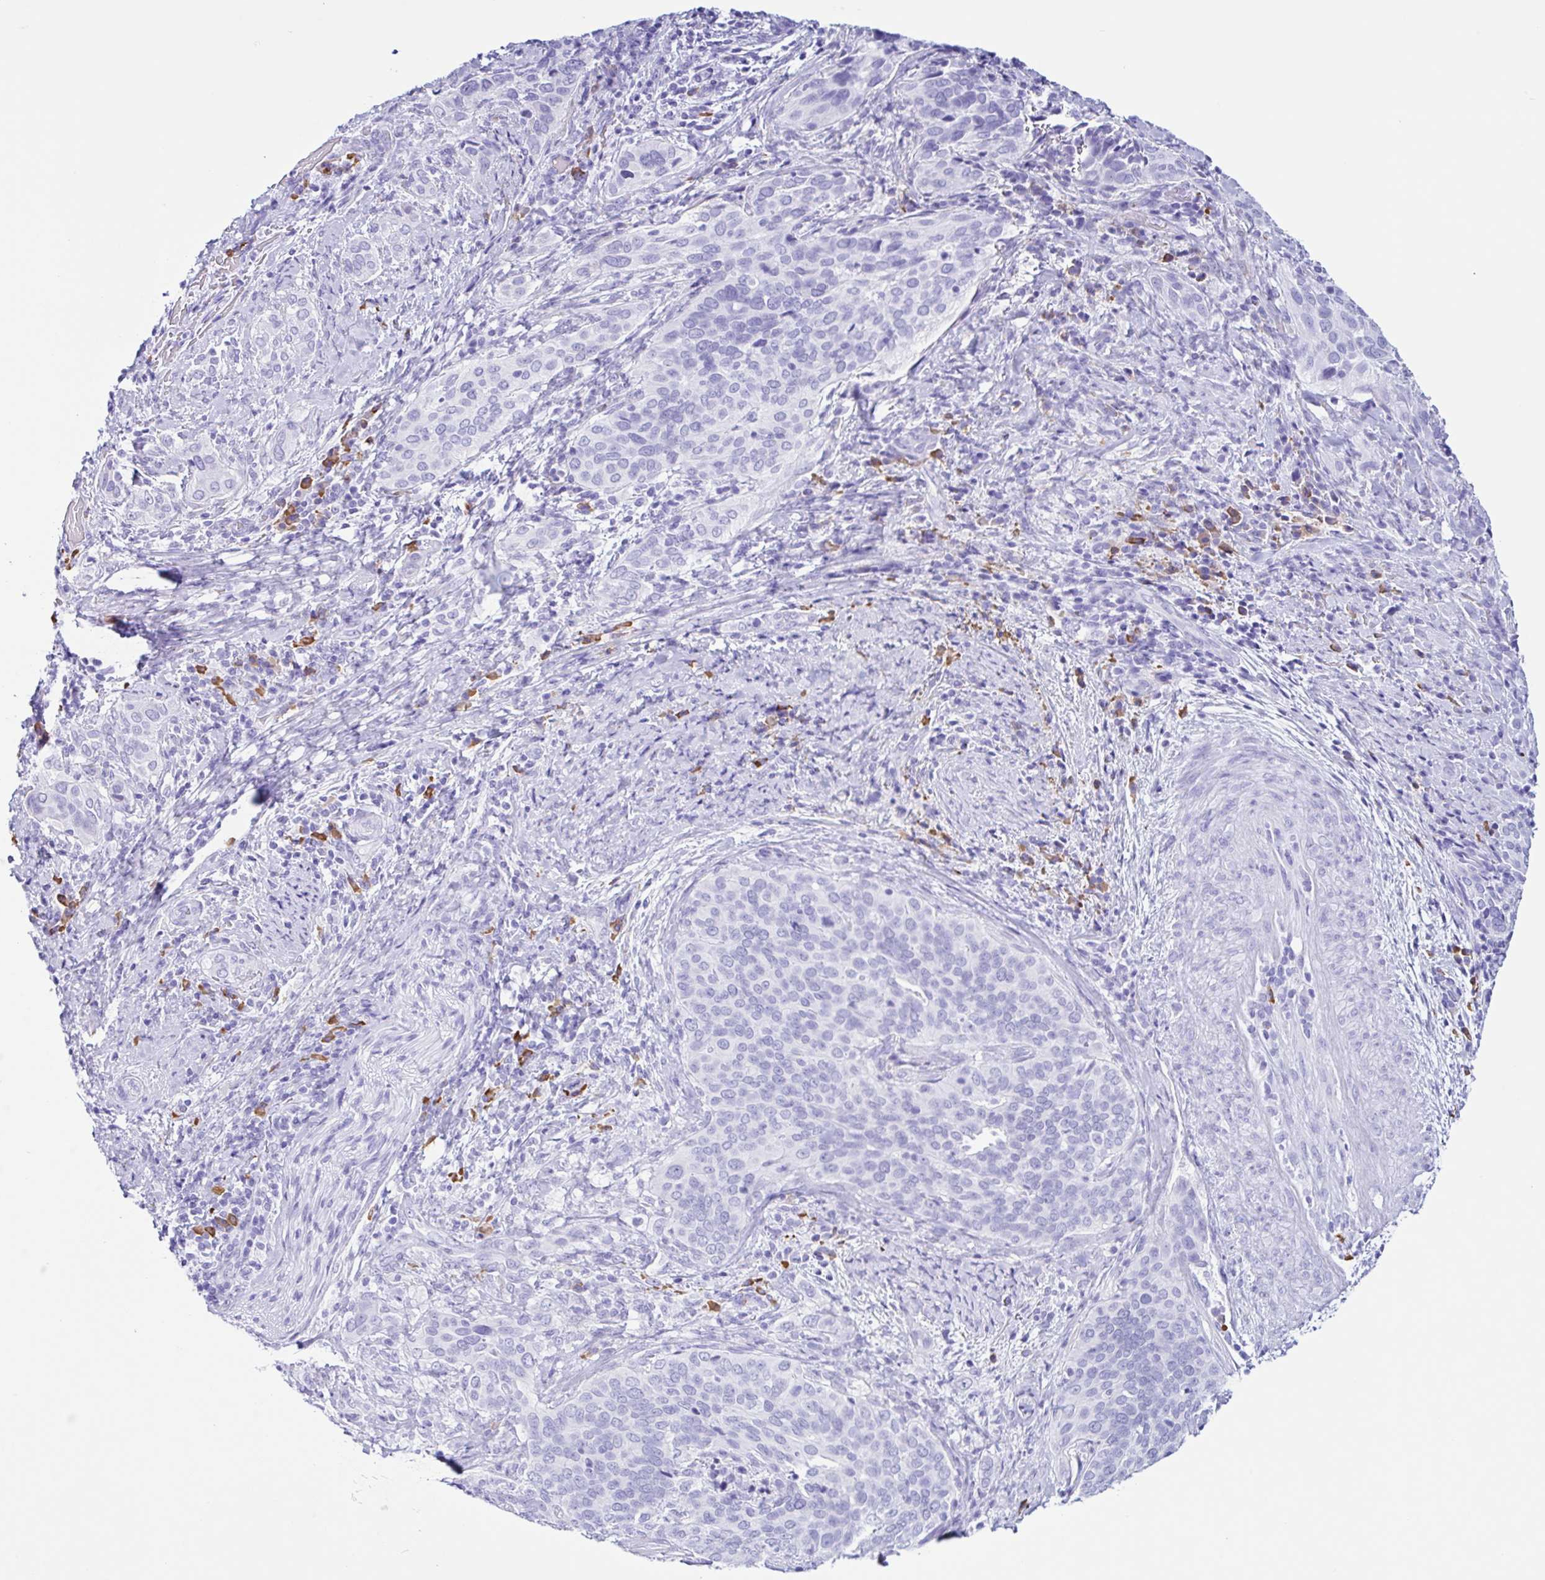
{"staining": {"intensity": "negative", "quantity": "none", "location": "none"}, "tissue": "cervical cancer", "cell_type": "Tumor cells", "image_type": "cancer", "snomed": [{"axis": "morphology", "description": "Squamous cell carcinoma, NOS"}, {"axis": "topography", "description": "Cervix"}], "caption": "Cervical cancer (squamous cell carcinoma) was stained to show a protein in brown. There is no significant expression in tumor cells.", "gene": "PIGF", "patient": {"sex": "female", "age": 38}}